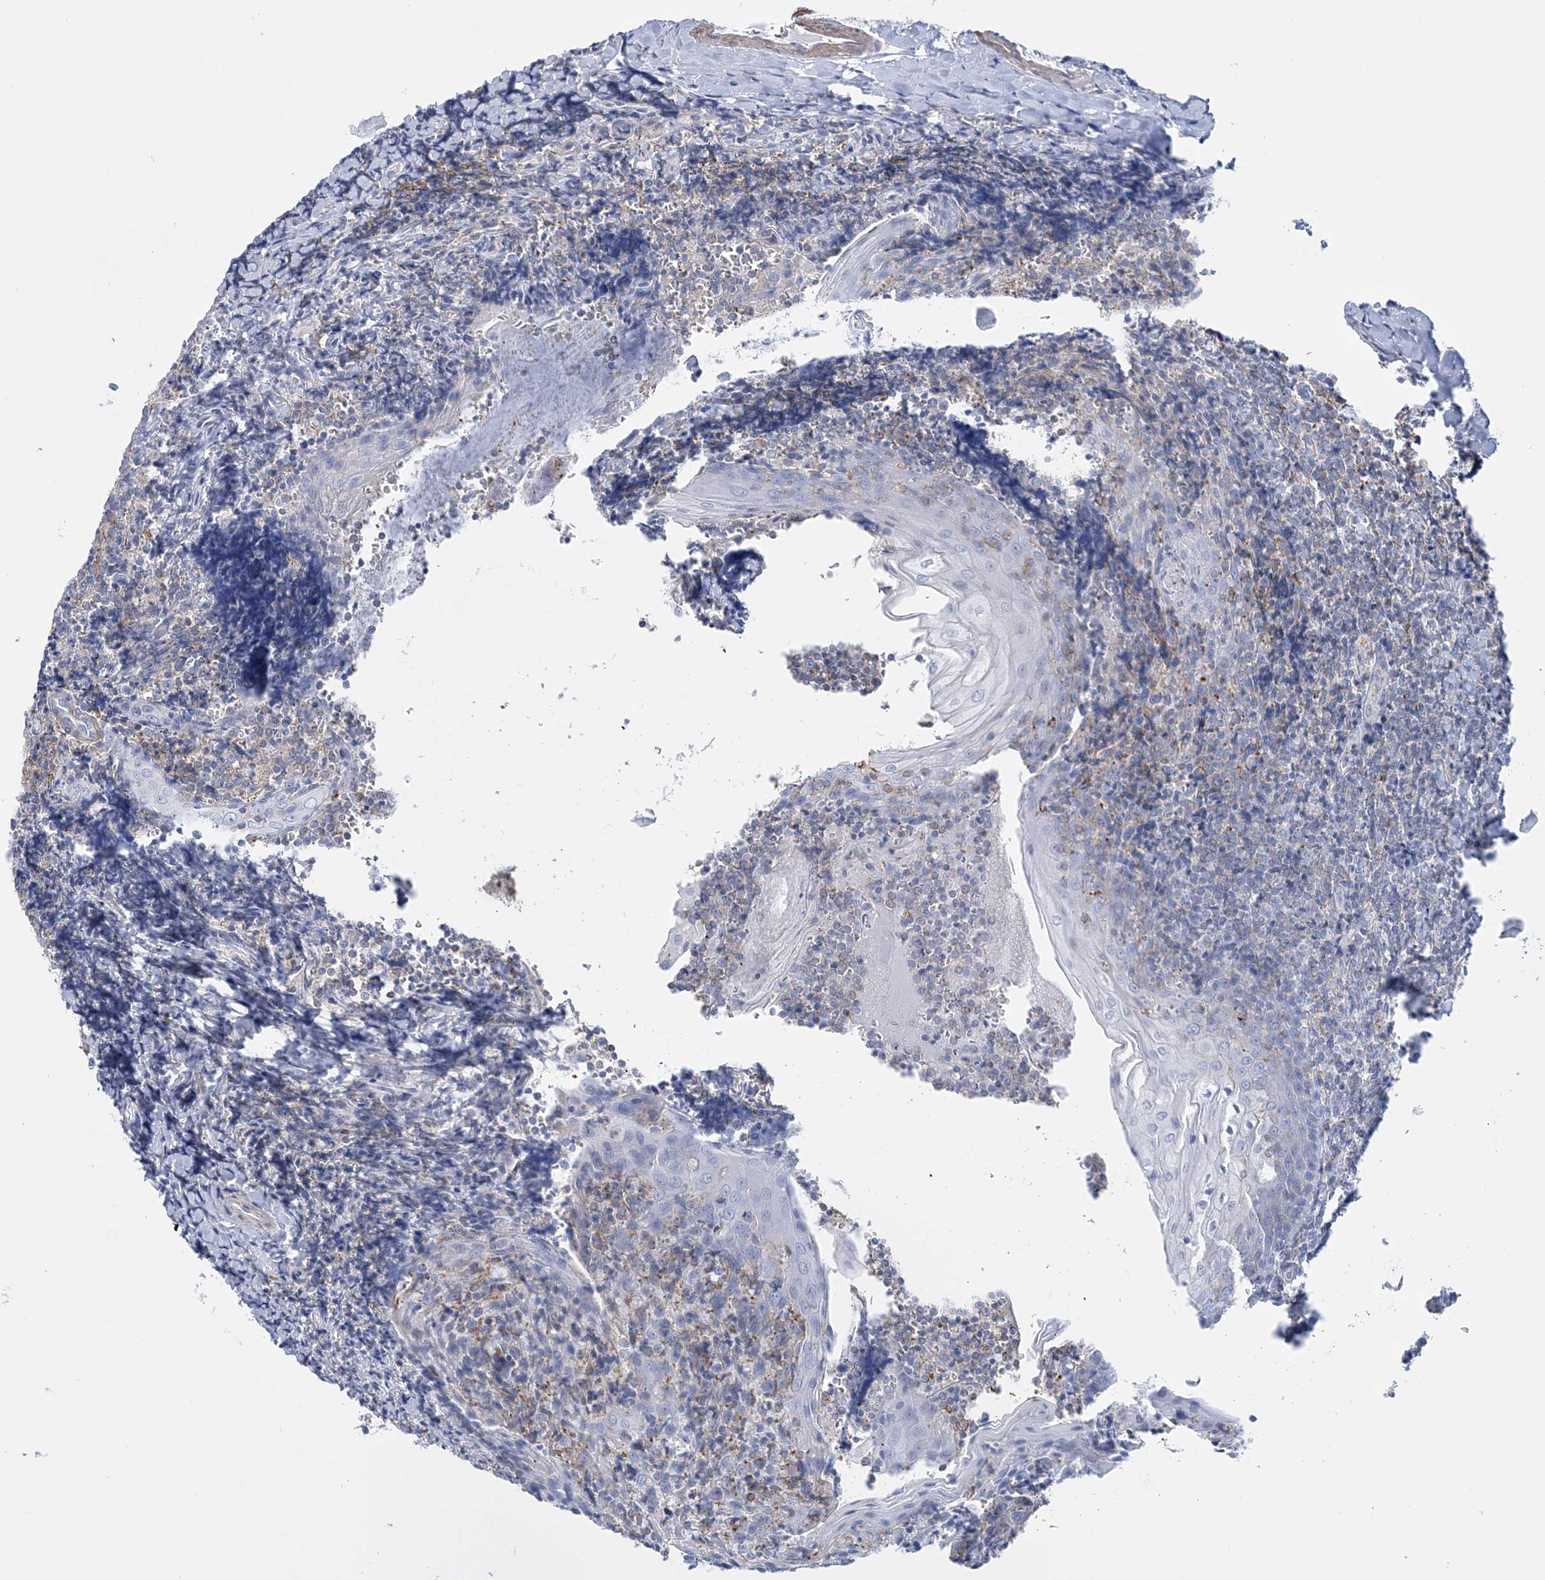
{"staining": {"intensity": "negative", "quantity": "none", "location": "none"}, "tissue": "tonsil", "cell_type": "Germinal center cells", "image_type": "normal", "snomed": [{"axis": "morphology", "description": "Normal tissue, NOS"}, {"axis": "topography", "description": "Tonsil"}], "caption": "This micrograph is of unremarkable tonsil stained with immunohistochemistry to label a protein in brown with the nuclei are counter-stained blue. There is no expression in germinal center cells.", "gene": "C11orf21", "patient": {"sex": "male", "age": 27}}